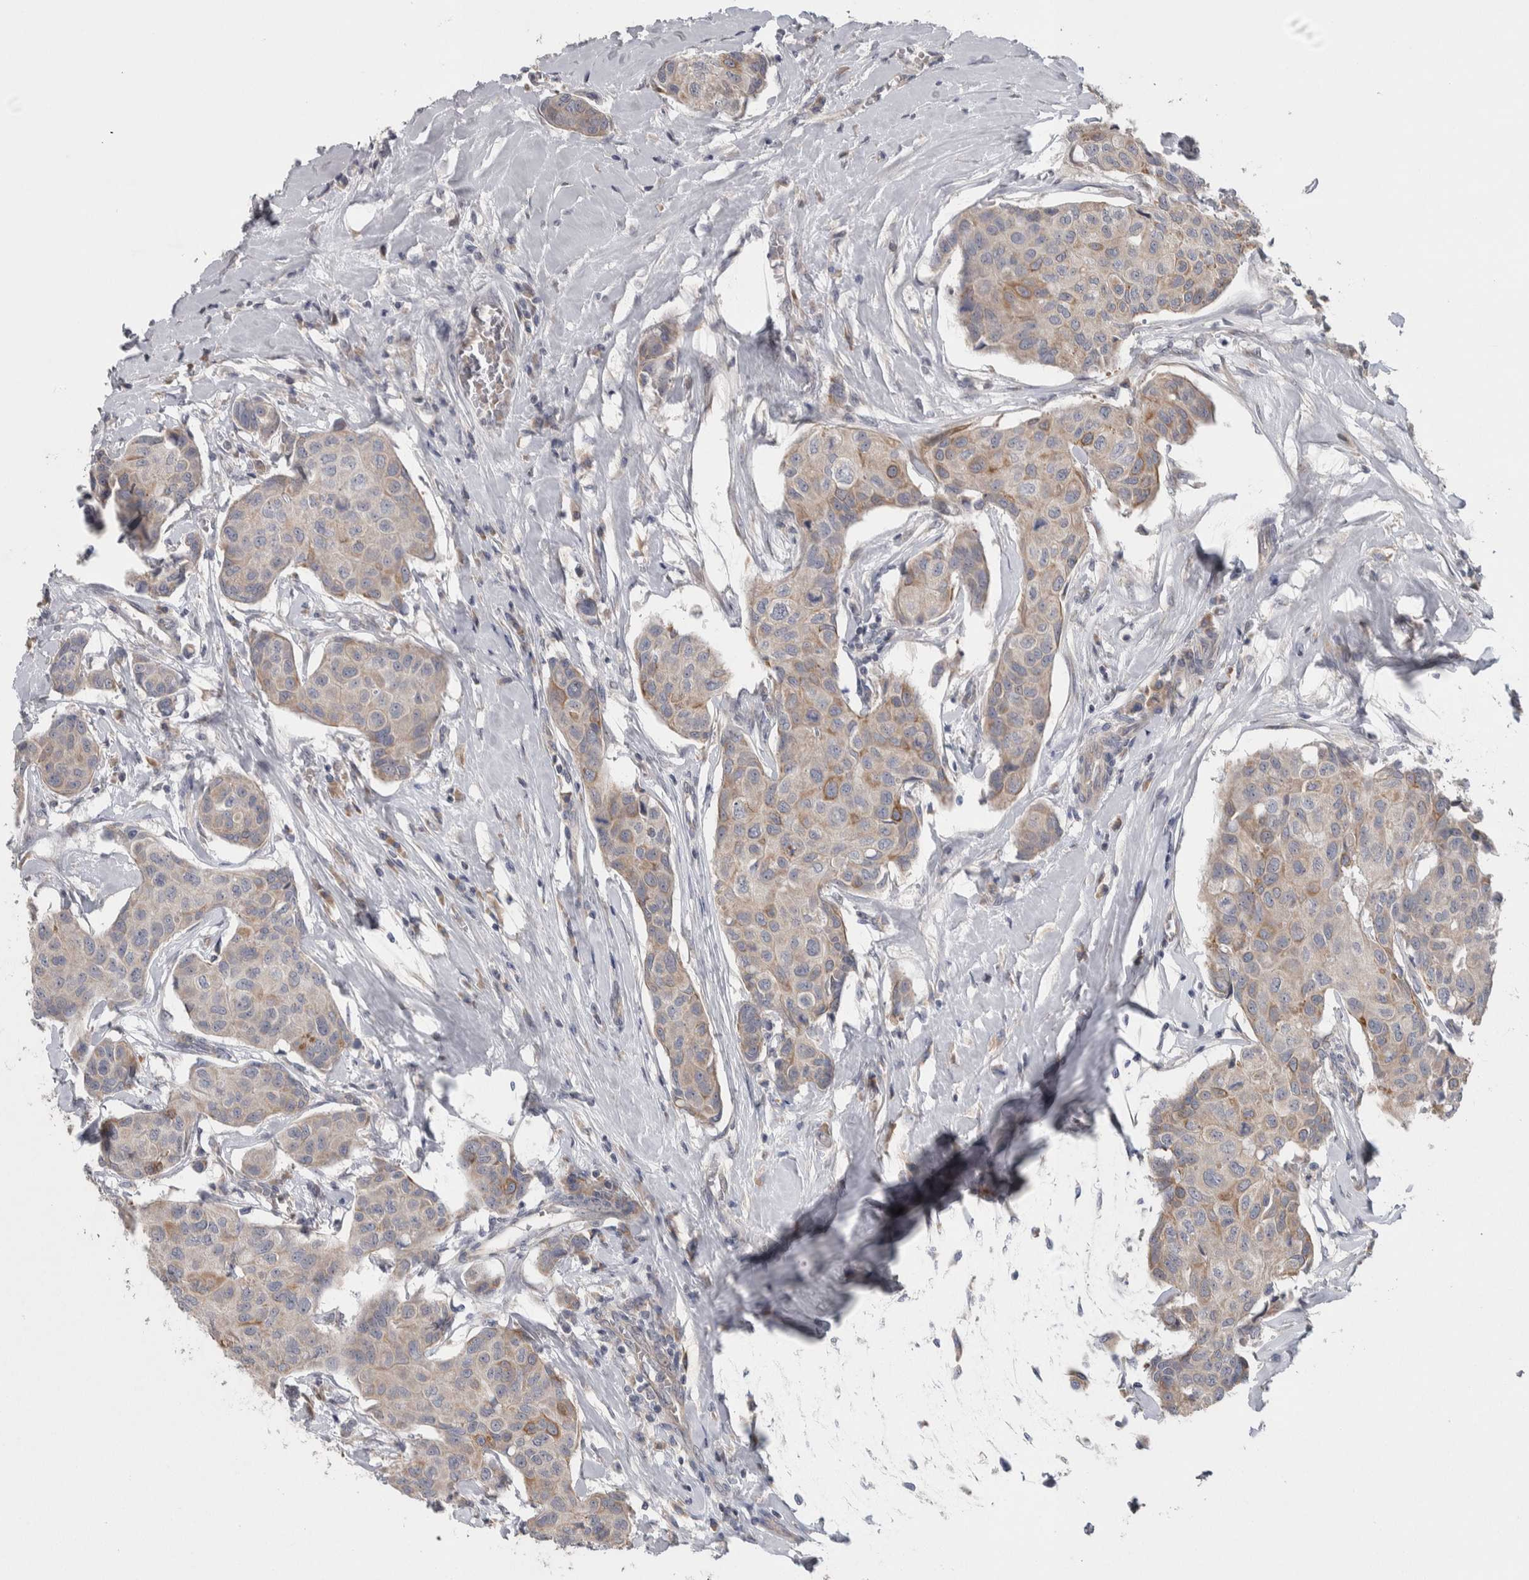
{"staining": {"intensity": "weak", "quantity": "<25%", "location": "cytoplasmic/membranous"}, "tissue": "breast cancer", "cell_type": "Tumor cells", "image_type": "cancer", "snomed": [{"axis": "morphology", "description": "Duct carcinoma"}, {"axis": "topography", "description": "Breast"}], "caption": "Tumor cells show no significant positivity in breast cancer.", "gene": "SRP68", "patient": {"sex": "female", "age": 80}}